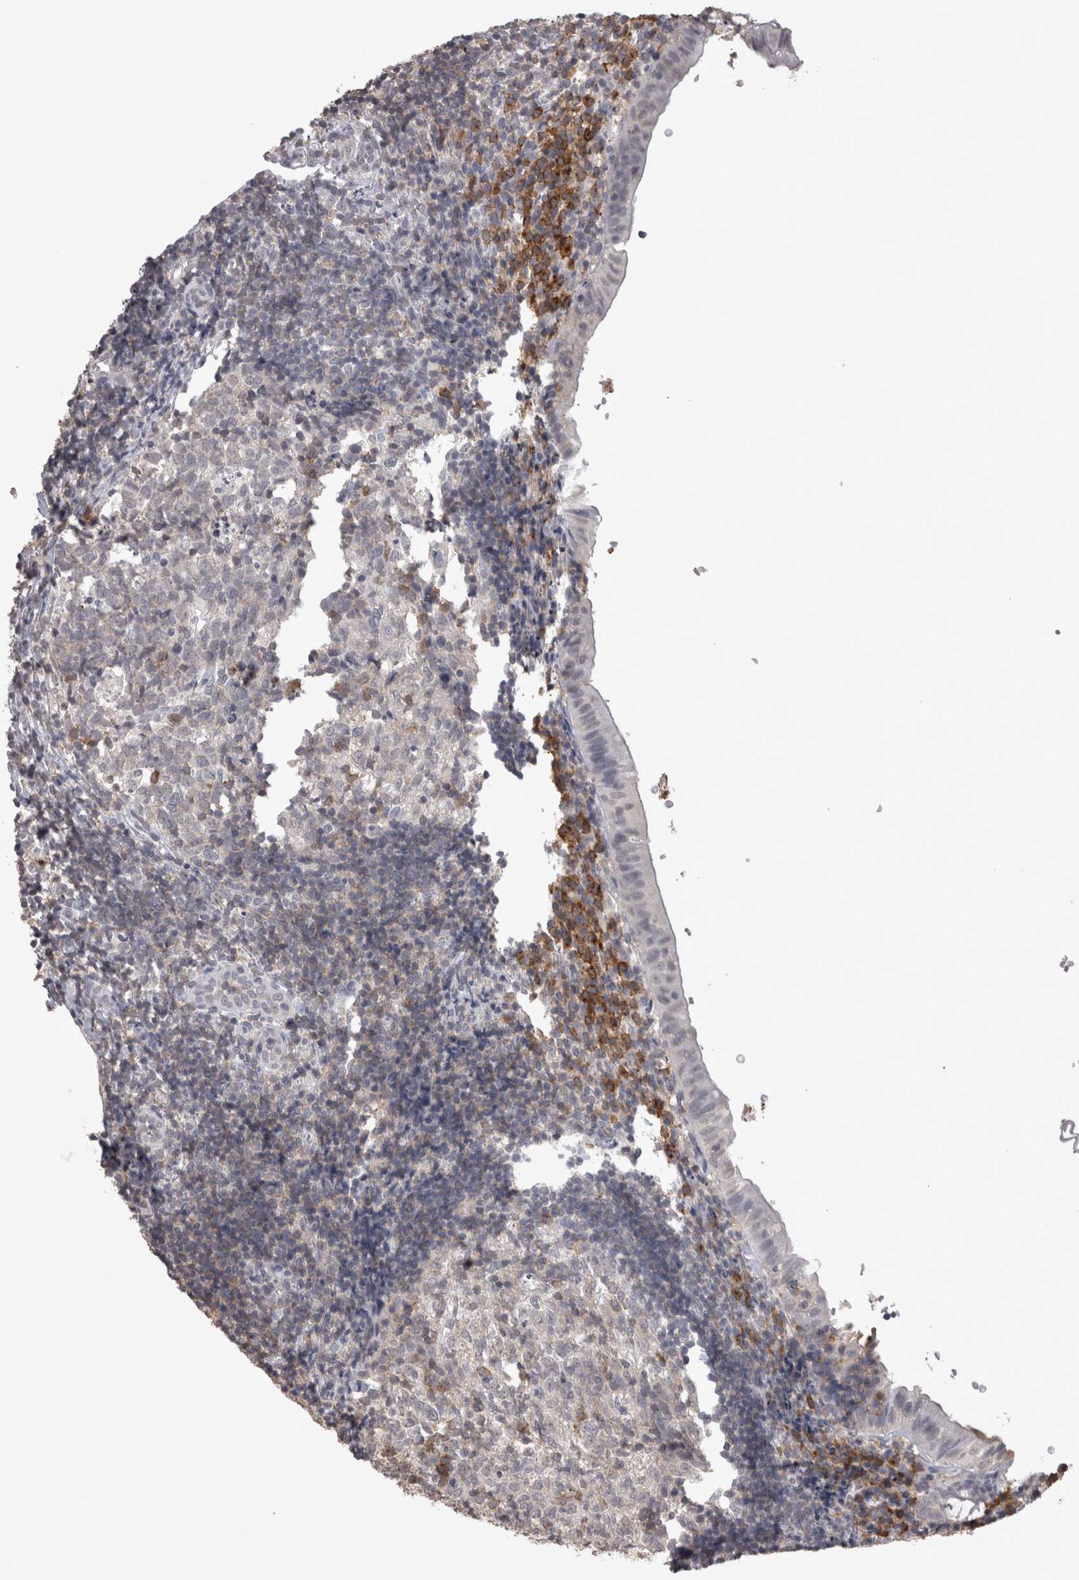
{"staining": {"intensity": "negative", "quantity": "none", "location": "none"}, "tissue": "appendix", "cell_type": "Glandular cells", "image_type": "normal", "snomed": [{"axis": "morphology", "description": "Normal tissue, NOS"}, {"axis": "topography", "description": "Appendix"}], "caption": "An image of appendix stained for a protein displays no brown staining in glandular cells. (Stains: DAB (3,3'-diaminobenzidine) IHC with hematoxylin counter stain, Microscopy: brightfield microscopy at high magnification).", "gene": "LAX1", "patient": {"sex": "male", "age": 8}}